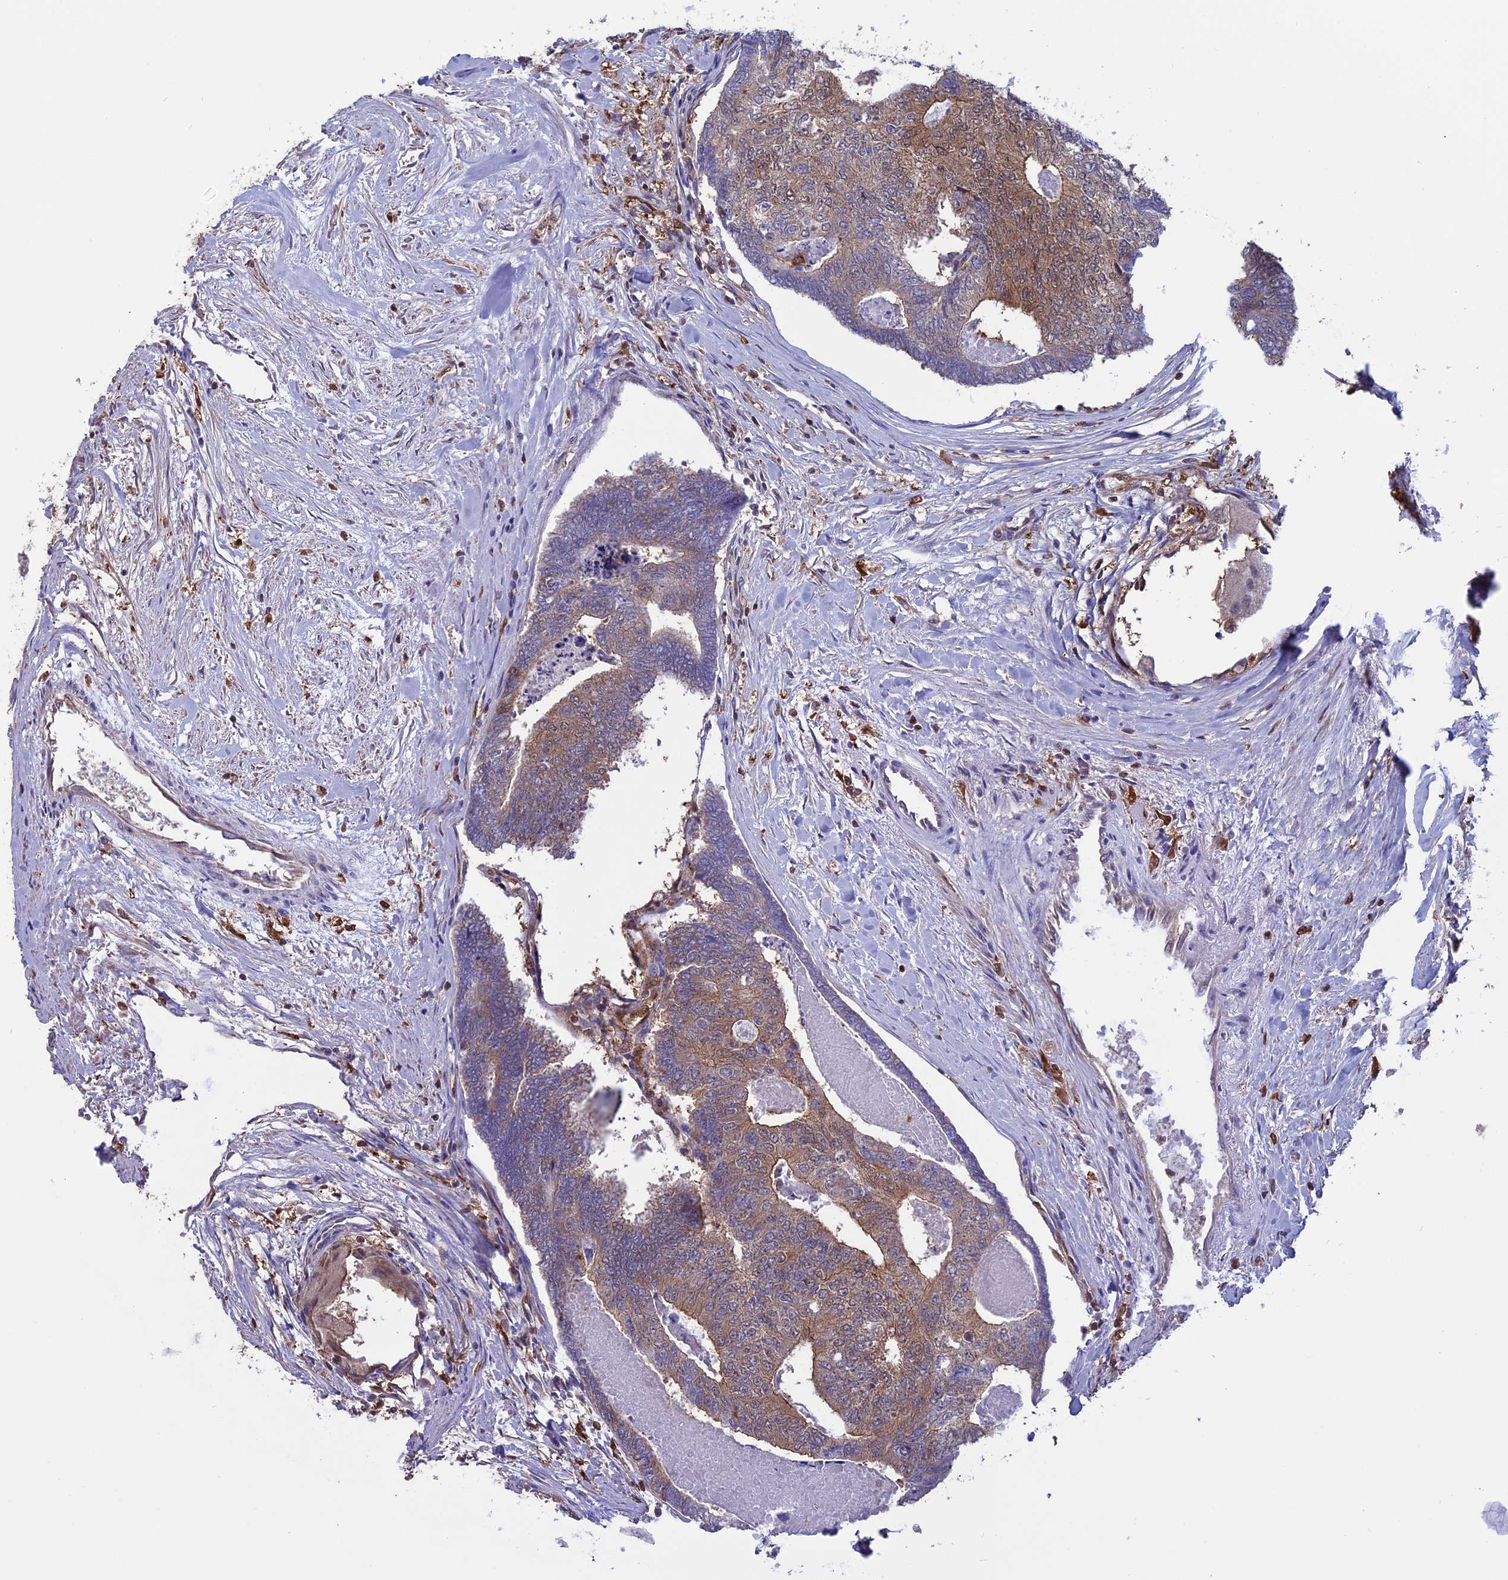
{"staining": {"intensity": "moderate", "quantity": "25%-75%", "location": "cytoplasmic/membranous"}, "tissue": "colorectal cancer", "cell_type": "Tumor cells", "image_type": "cancer", "snomed": [{"axis": "morphology", "description": "Adenocarcinoma, NOS"}, {"axis": "topography", "description": "Colon"}], "caption": "This image demonstrates immunohistochemistry (IHC) staining of human colorectal adenocarcinoma, with medium moderate cytoplasmic/membranous positivity in about 25%-75% of tumor cells.", "gene": "ARHGAP18", "patient": {"sex": "female", "age": 67}}